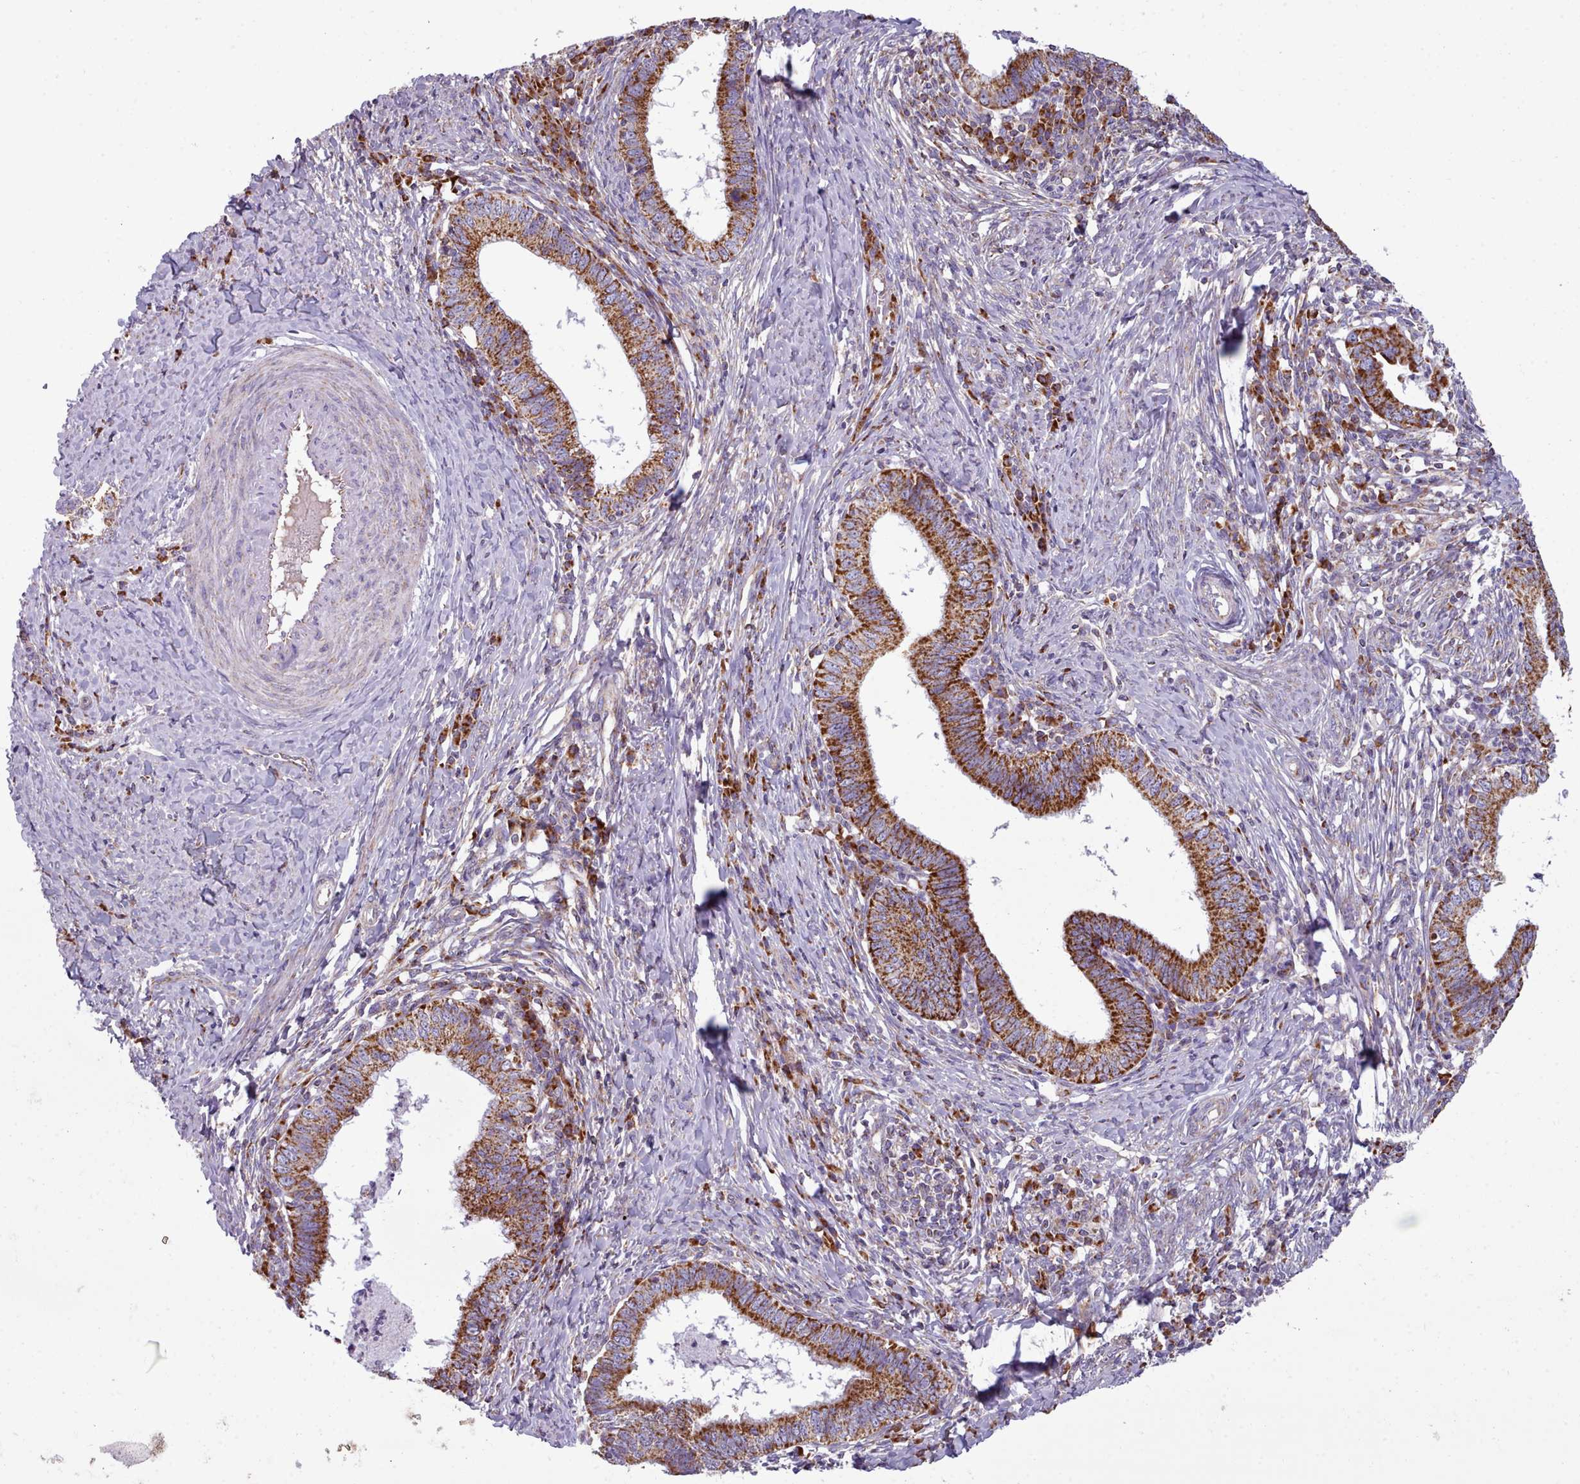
{"staining": {"intensity": "strong", "quantity": ">75%", "location": "cytoplasmic/membranous"}, "tissue": "cervical cancer", "cell_type": "Tumor cells", "image_type": "cancer", "snomed": [{"axis": "morphology", "description": "Adenocarcinoma, NOS"}, {"axis": "topography", "description": "Cervix"}], "caption": "A high-resolution image shows immunohistochemistry staining of cervical cancer (adenocarcinoma), which demonstrates strong cytoplasmic/membranous staining in about >75% of tumor cells.", "gene": "SRP54", "patient": {"sex": "female", "age": 36}}